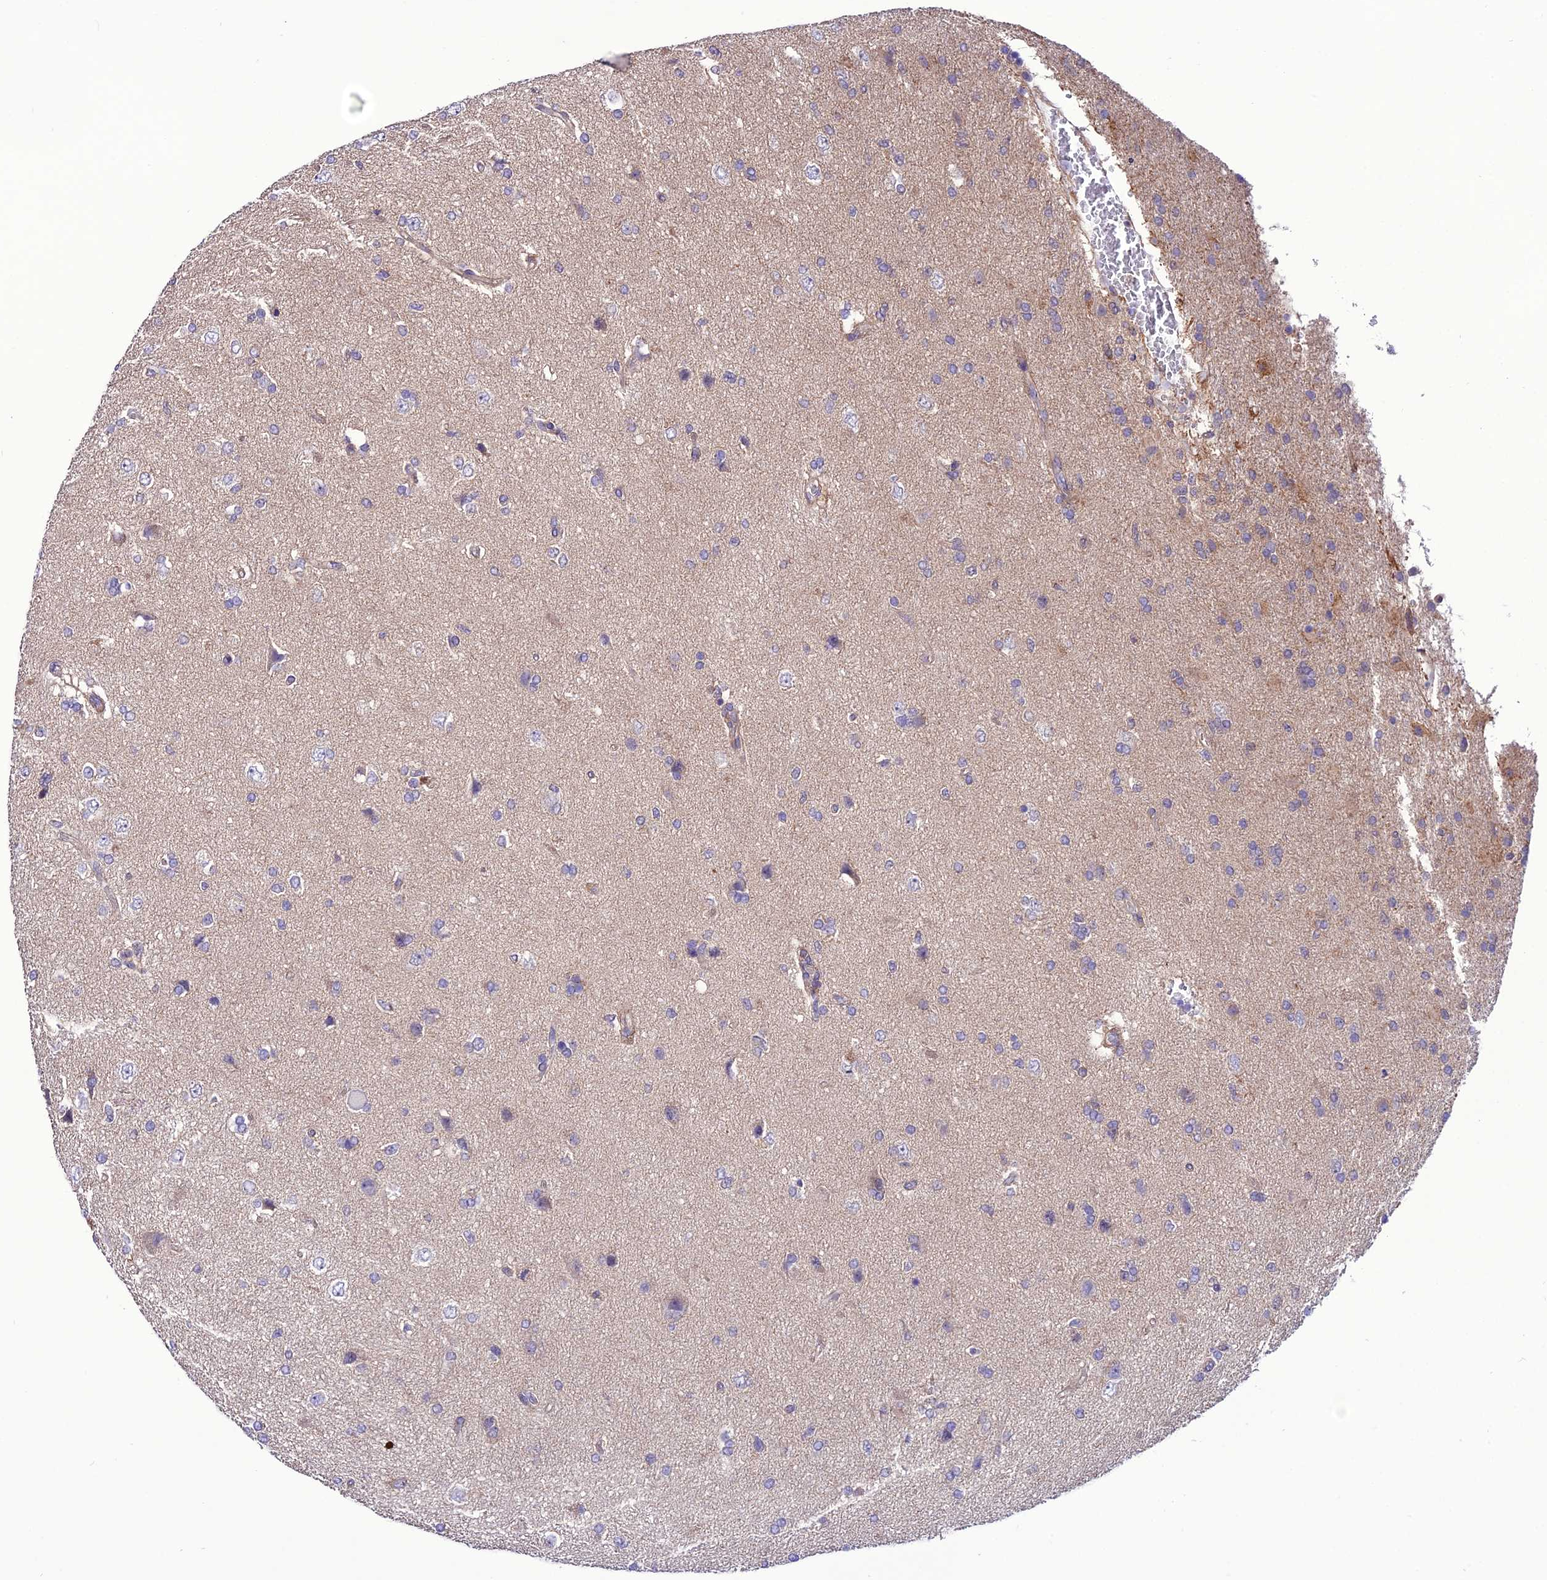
{"staining": {"intensity": "negative", "quantity": "none", "location": "none"}, "tissue": "glioma", "cell_type": "Tumor cells", "image_type": "cancer", "snomed": [{"axis": "morphology", "description": "Glioma, malignant, High grade"}, {"axis": "topography", "description": "Brain"}], "caption": "High power microscopy histopathology image of an immunohistochemistry (IHC) photomicrograph of malignant high-grade glioma, revealing no significant positivity in tumor cells. (DAB immunohistochemistry (IHC) visualized using brightfield microscopy, high magnification).", "gene": "PPIL3", "patient": {"sex": "male", "age": 56}}